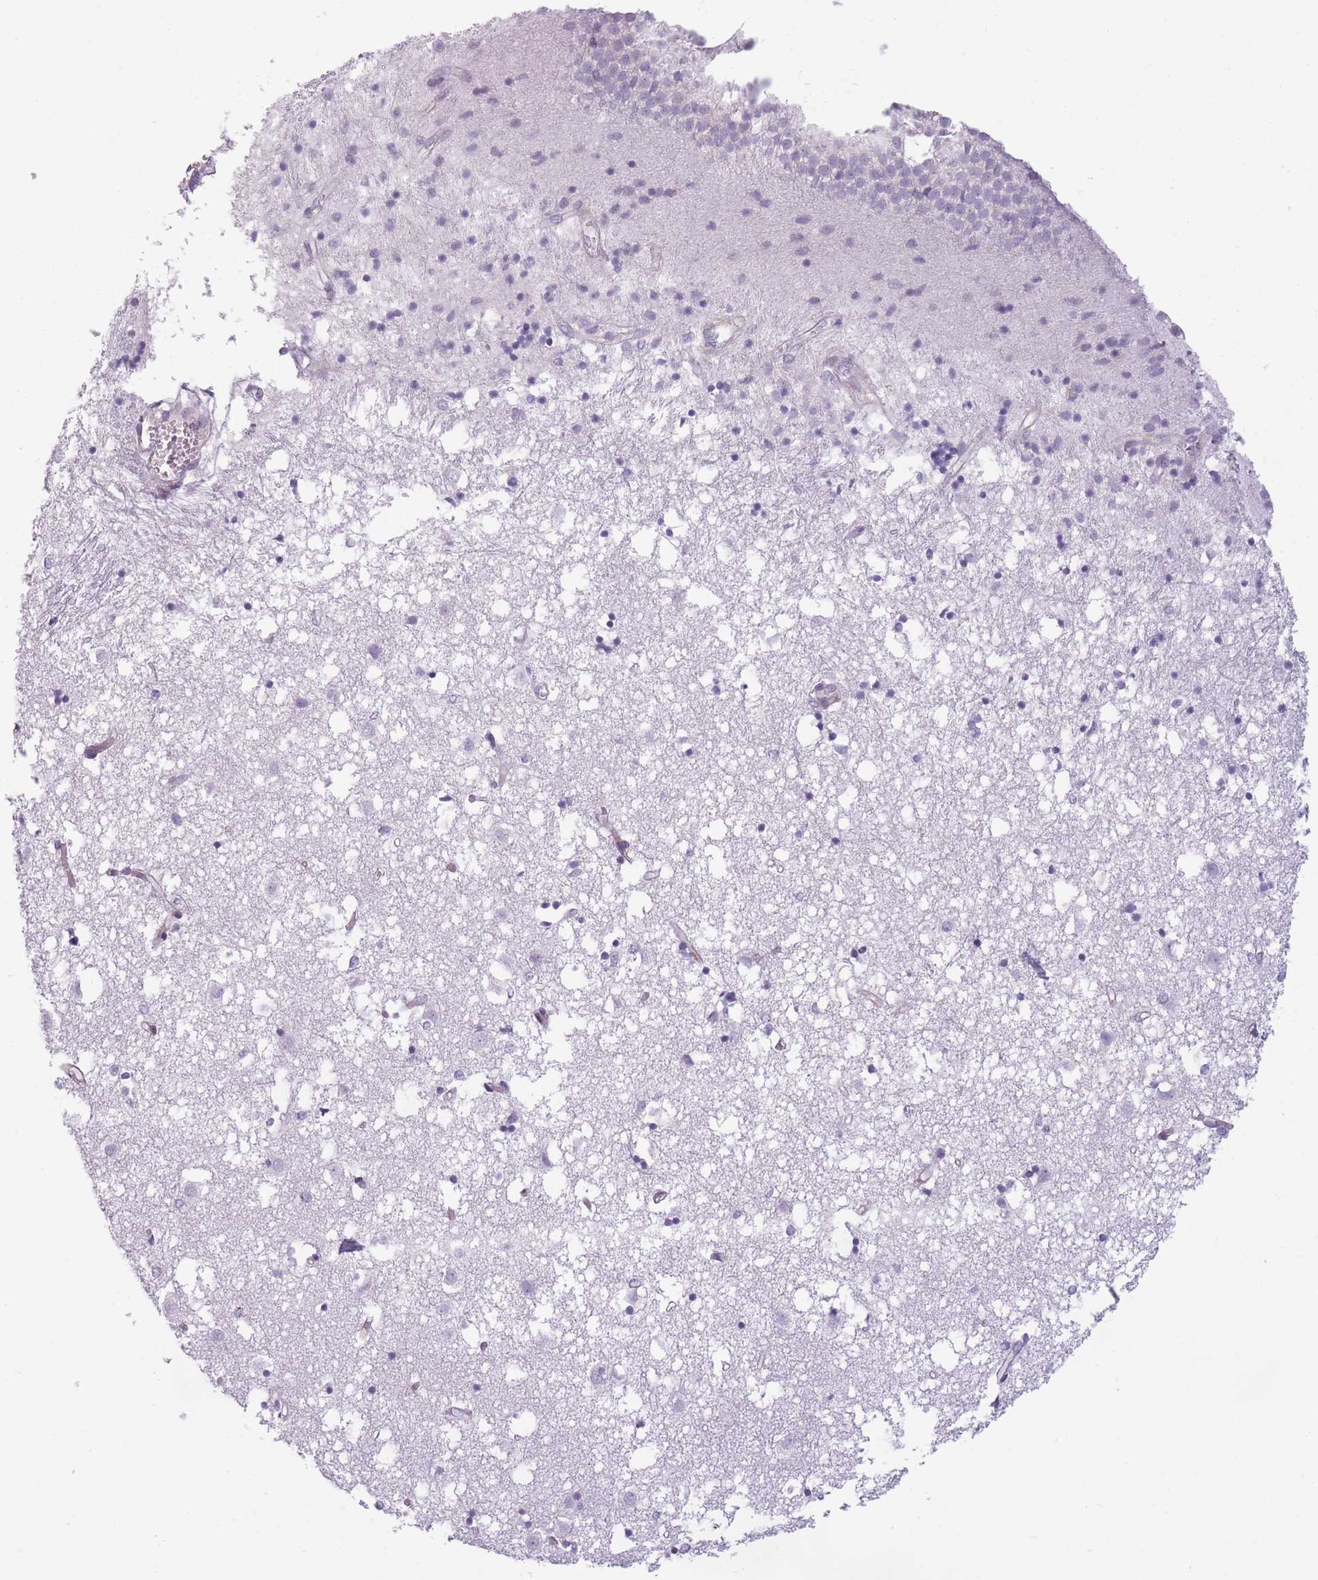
{"staining": {"intensity": "negative", "quantity": "none", "location": "none"}, "tissue": "caudate", "cell_type": "Glial cells", "image_type": "normal", "snomed": [{"axis": "morphology", "description": "Normal tissue, NOS"}, {"axis": "topography", "description": "Lateral ventricle wall"}], "caption": "Human caudate stained for a protein using IHC demonstrates no positivity in glial cells.", "gene": "GGT1", "patient": {"sex": "male", "age": 70}}